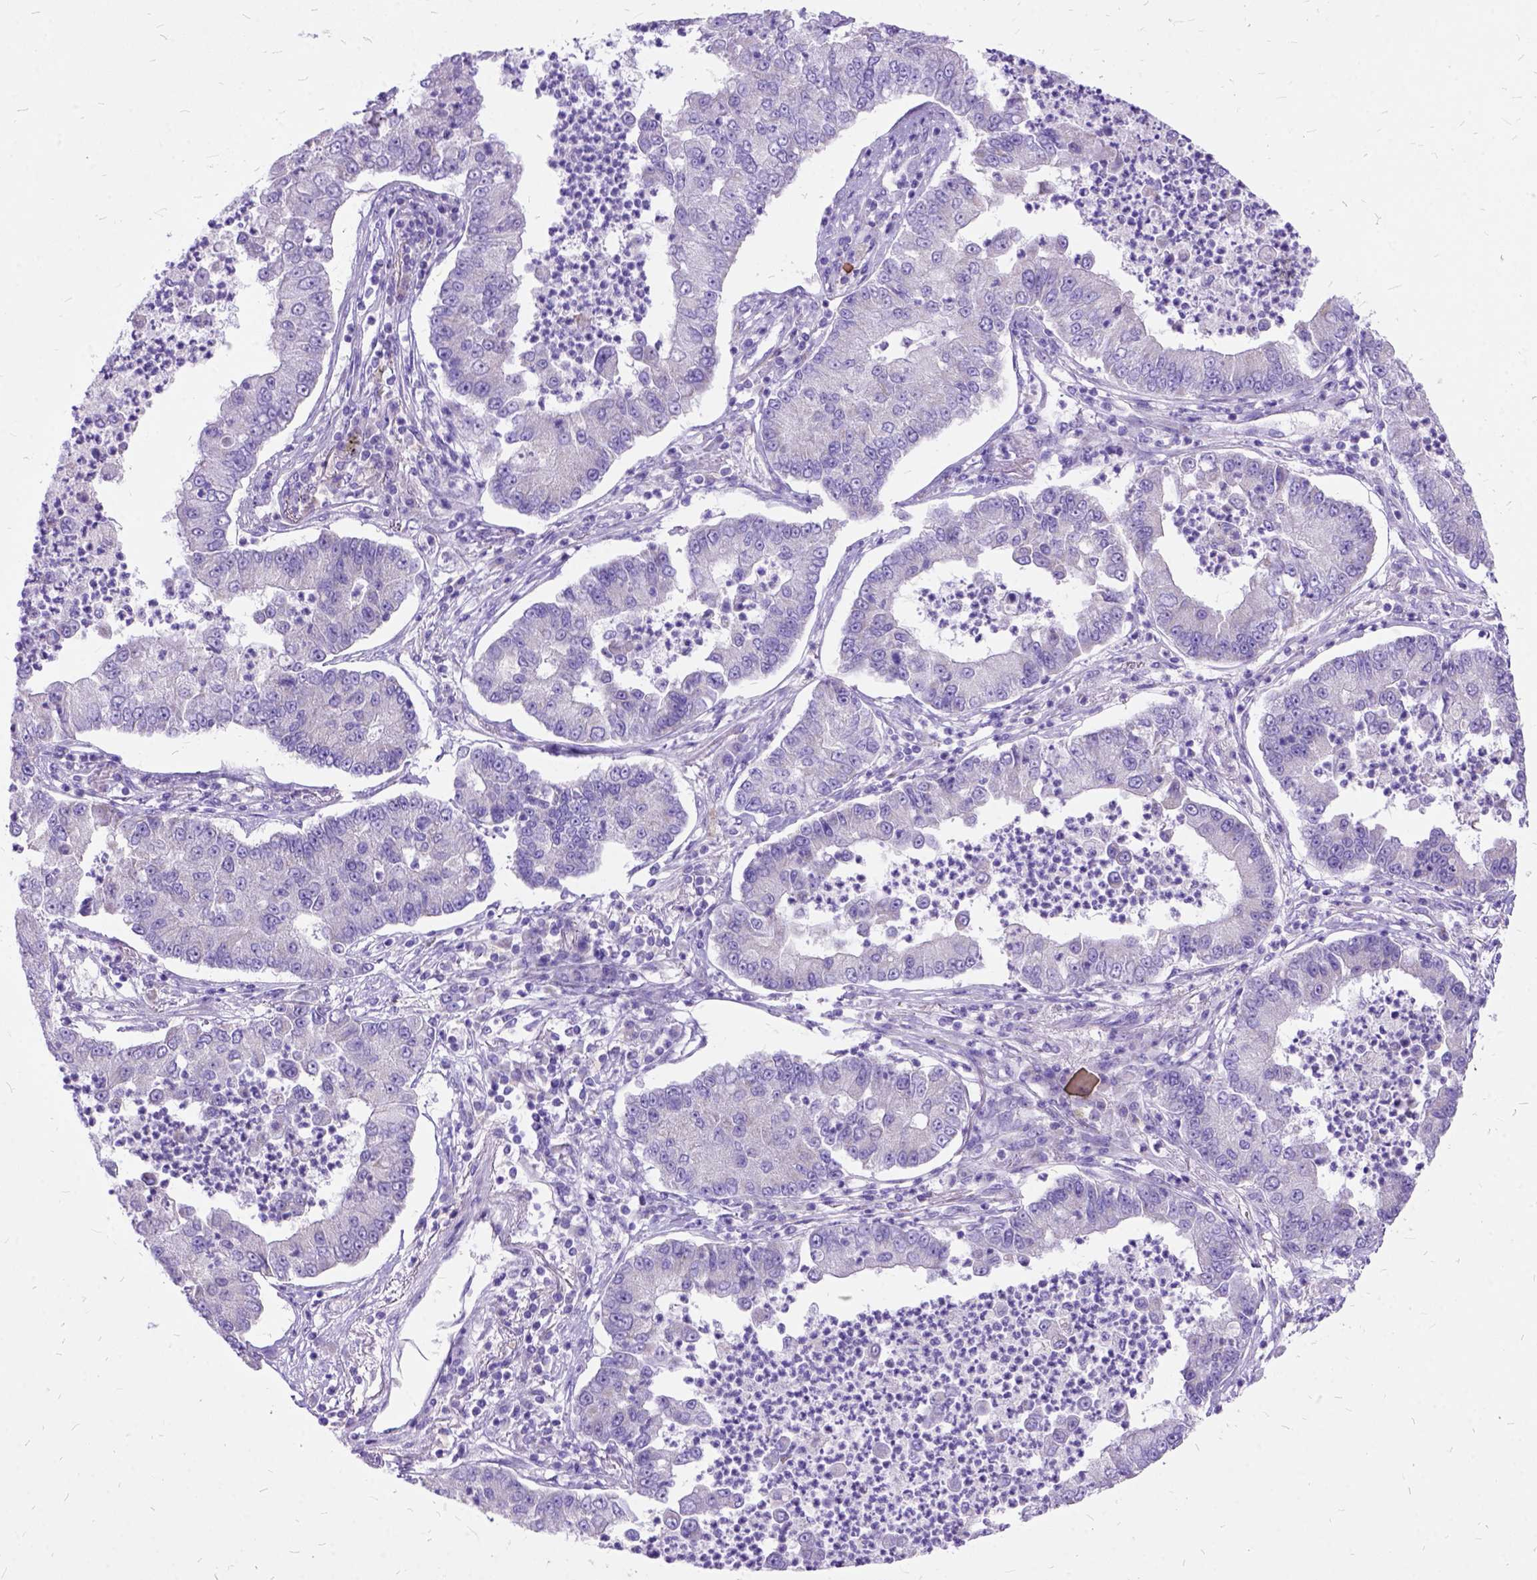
{"staining": {"intensity": "negative", "quantity": "none", "location": "none"}, "tissue": "lung cancer", "cell_type": "Tumor cells", "image_type": "cancer", "snomed": [{"axis": "morphology", "description": "Adenocarcinoma, NOS"}, {"axis": "topography", "description": "Lung"}], "caption": "Lung cancer (adenocarcinoma) was stained to show a protein in brown. There is no significant positivity in tumor cells.", "gene": "CTAG2", "patient": {"sex": "female", "age": 57}}